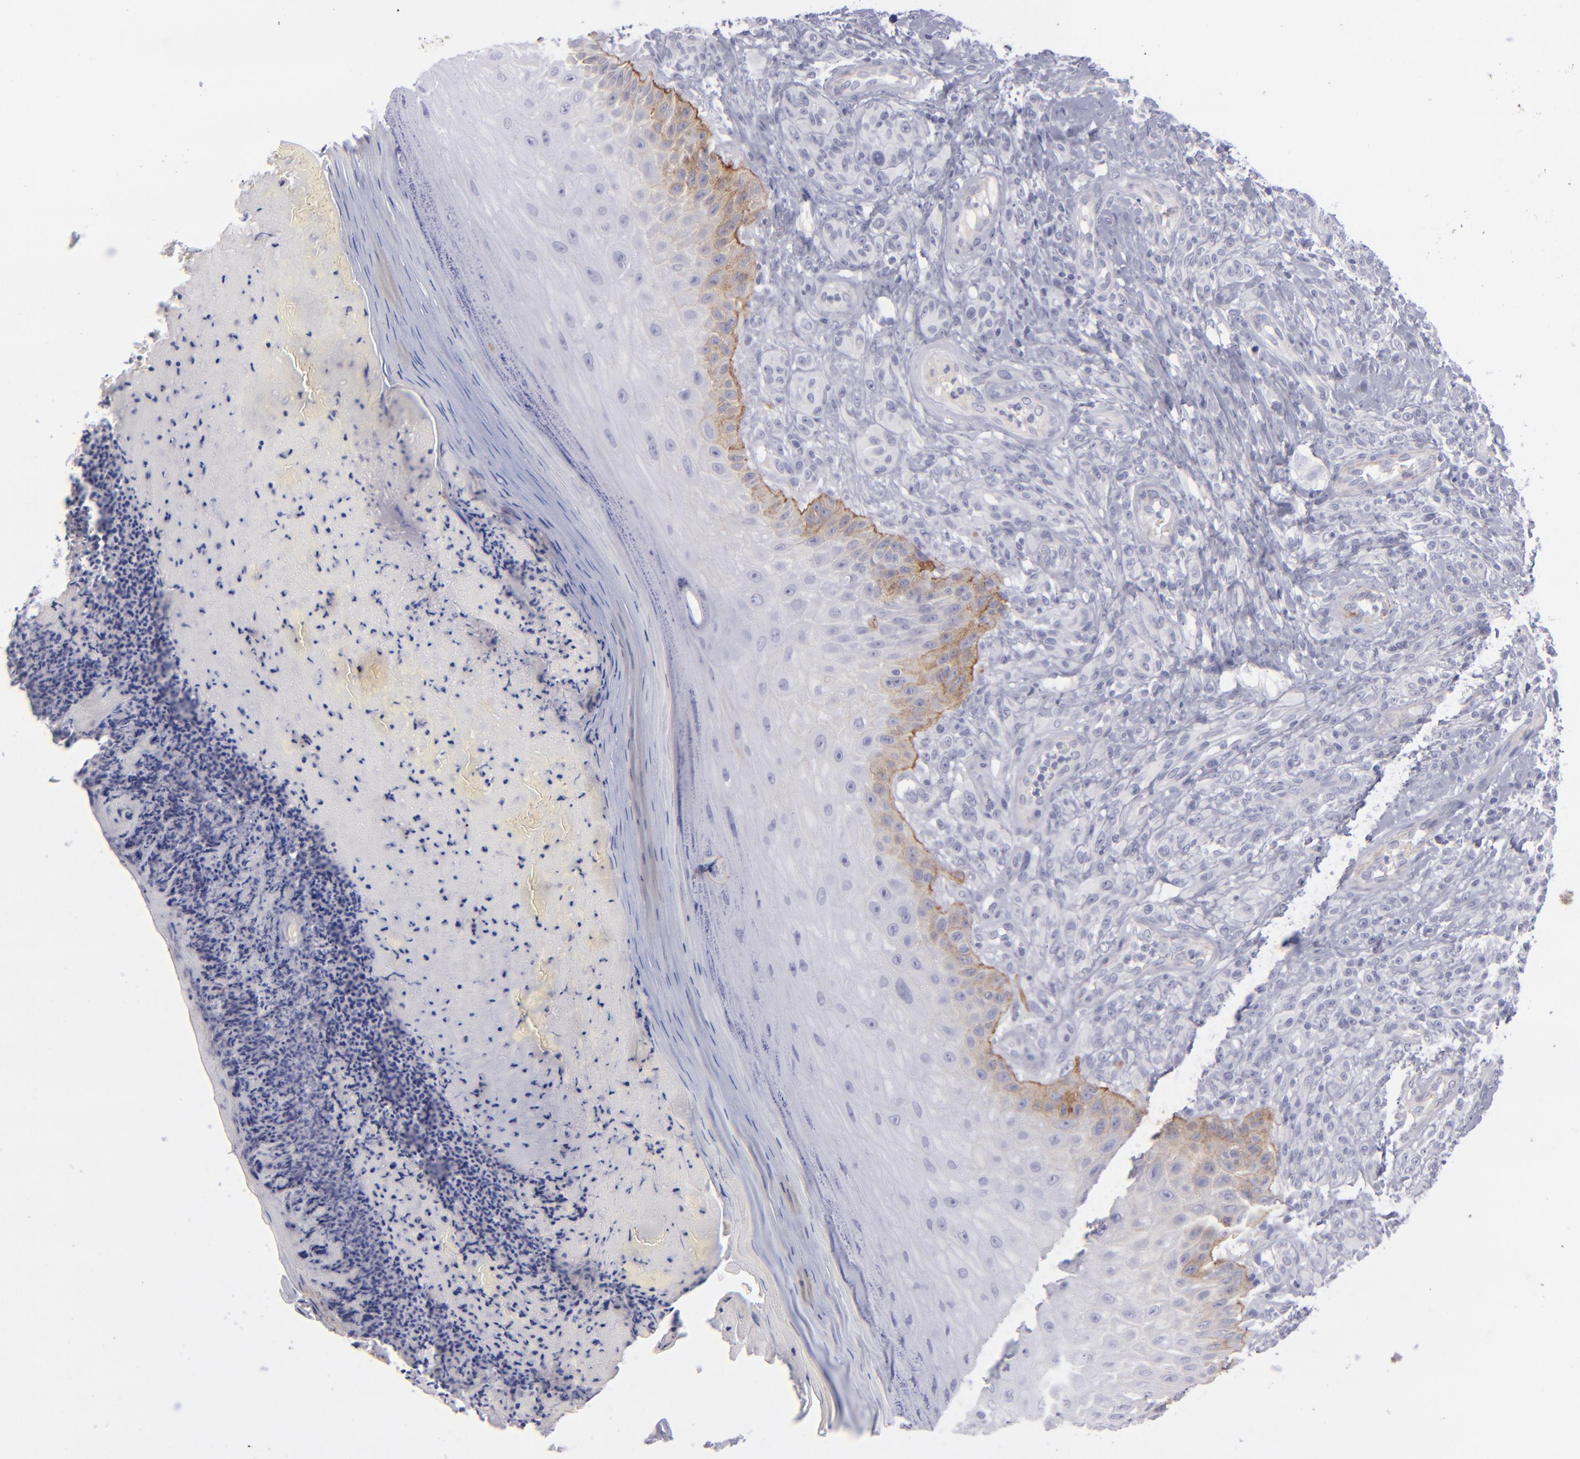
{"staining": {"intensity": "negative", "quantity": "none", "location": "none"}, "tissue": "melanoma", "cell_type": "Tumor cells", "image_type": "cancer", "snomed": [{"axis": "morphology", "description": "Malignant melanoma, NOS"}, {"axis": "topography", "description": "Skin"}], "caption": "DAB (3,3'-diaminobenzidine) immunohistochemical staining of malignant melanoma demonstrates no significant expression in tumor cells.", "gene": "ITGB4", "patient": {"sex": "male", "age": 57}}